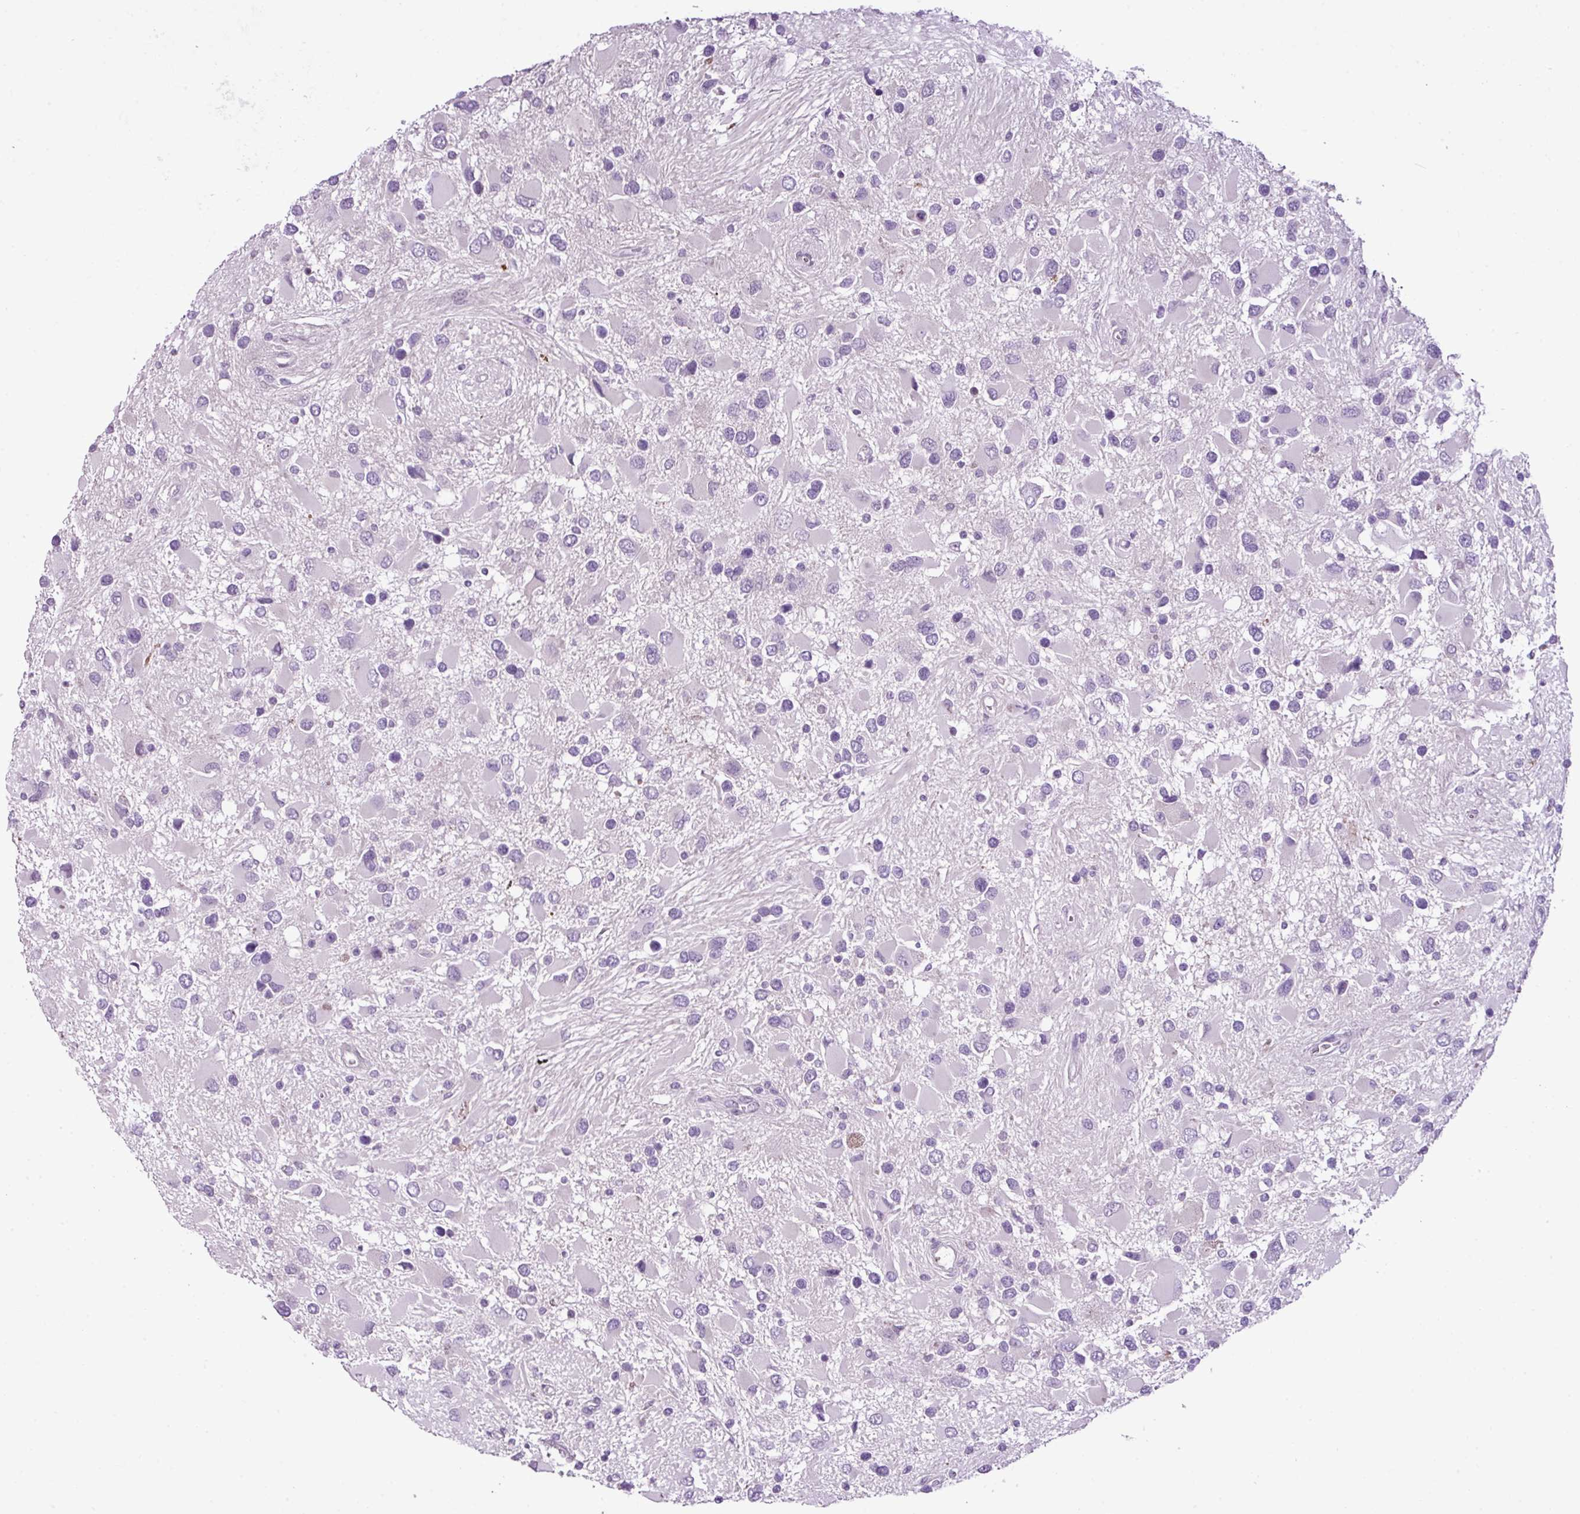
{"staining": {"intensity": "negative", "quantity": "none", "location": "none"}, "tissue": "glioma", "cell_type": "Tumor cells", "image_type": "cancer", "snomed": [{"axis": "morphology", "description": "Glioma, malignant, High grade"}, {"axis": "topography", "description": "Brain"}], "caption": "The image reveals no significant staining in tumor cells of malignant glioma (high-grade).", "gene": "DNAJB13", "patient": {"sex": "male", "age": 53}}